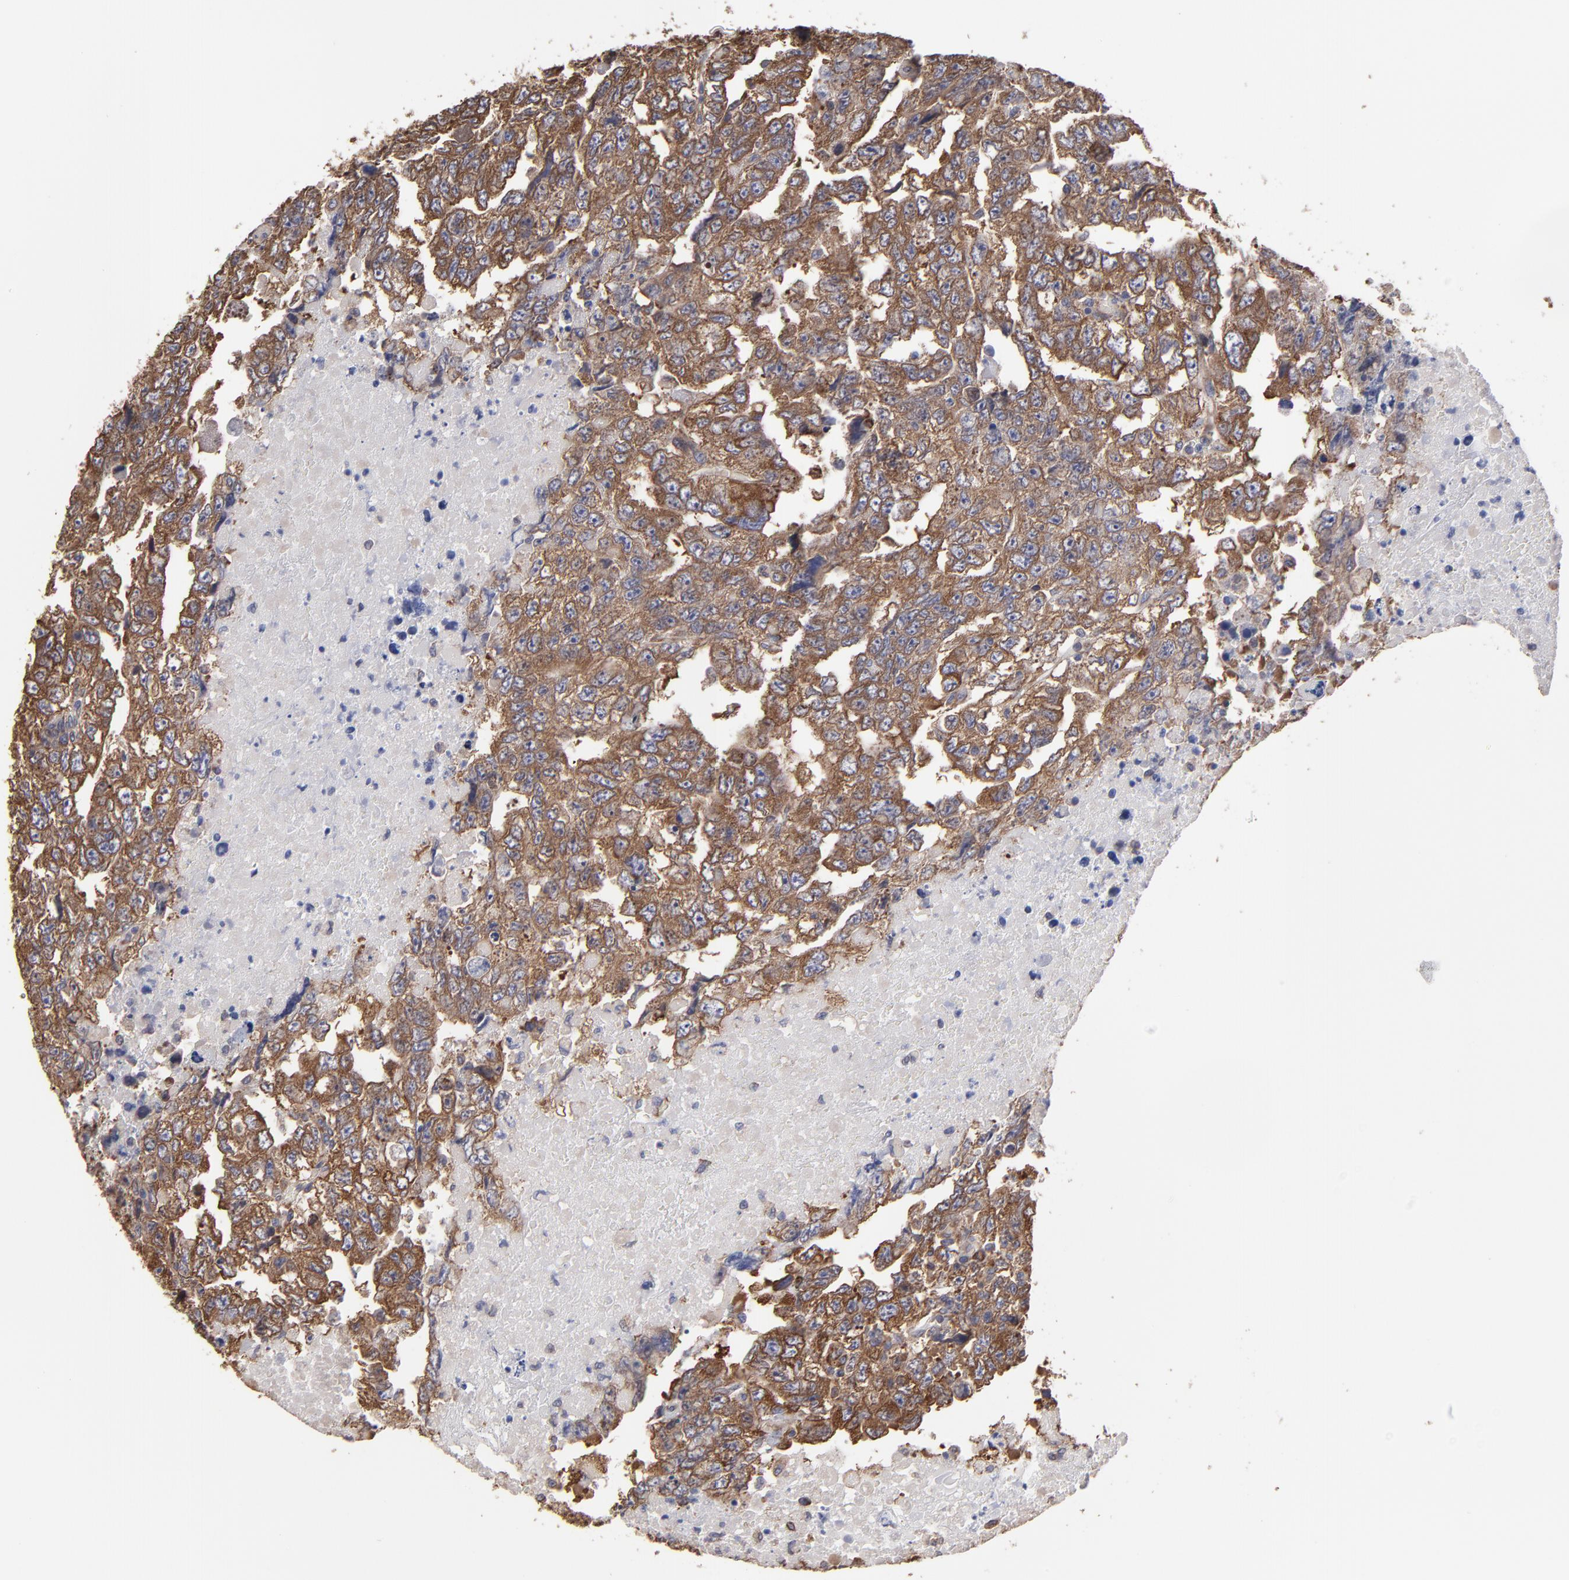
{"staining": {"intensity": "strong", "quantity": ">75%", "location": "cytoplasmic/membranous"}, "tissue": "testis cancer", "cell_type": "Tumor cells", "image_type": "cancer", "snomed": [{"axis": "morphology", "description": "Carcinoma, Embryonal, NOS"}, {"axis": "topography", "description": "Testis"}], "caption": "A high-resolution photomicrograph shows immunohistochemistry staining of testis cancer (embryonal carcinoma), which demonstrates strong cytoplasmic/membranous expression in about >75% of tumor cells. (IHC, brightfield microscopy, high magnification).", "gene": "SND1", "patient": {"sex": "male", "age": 36}}